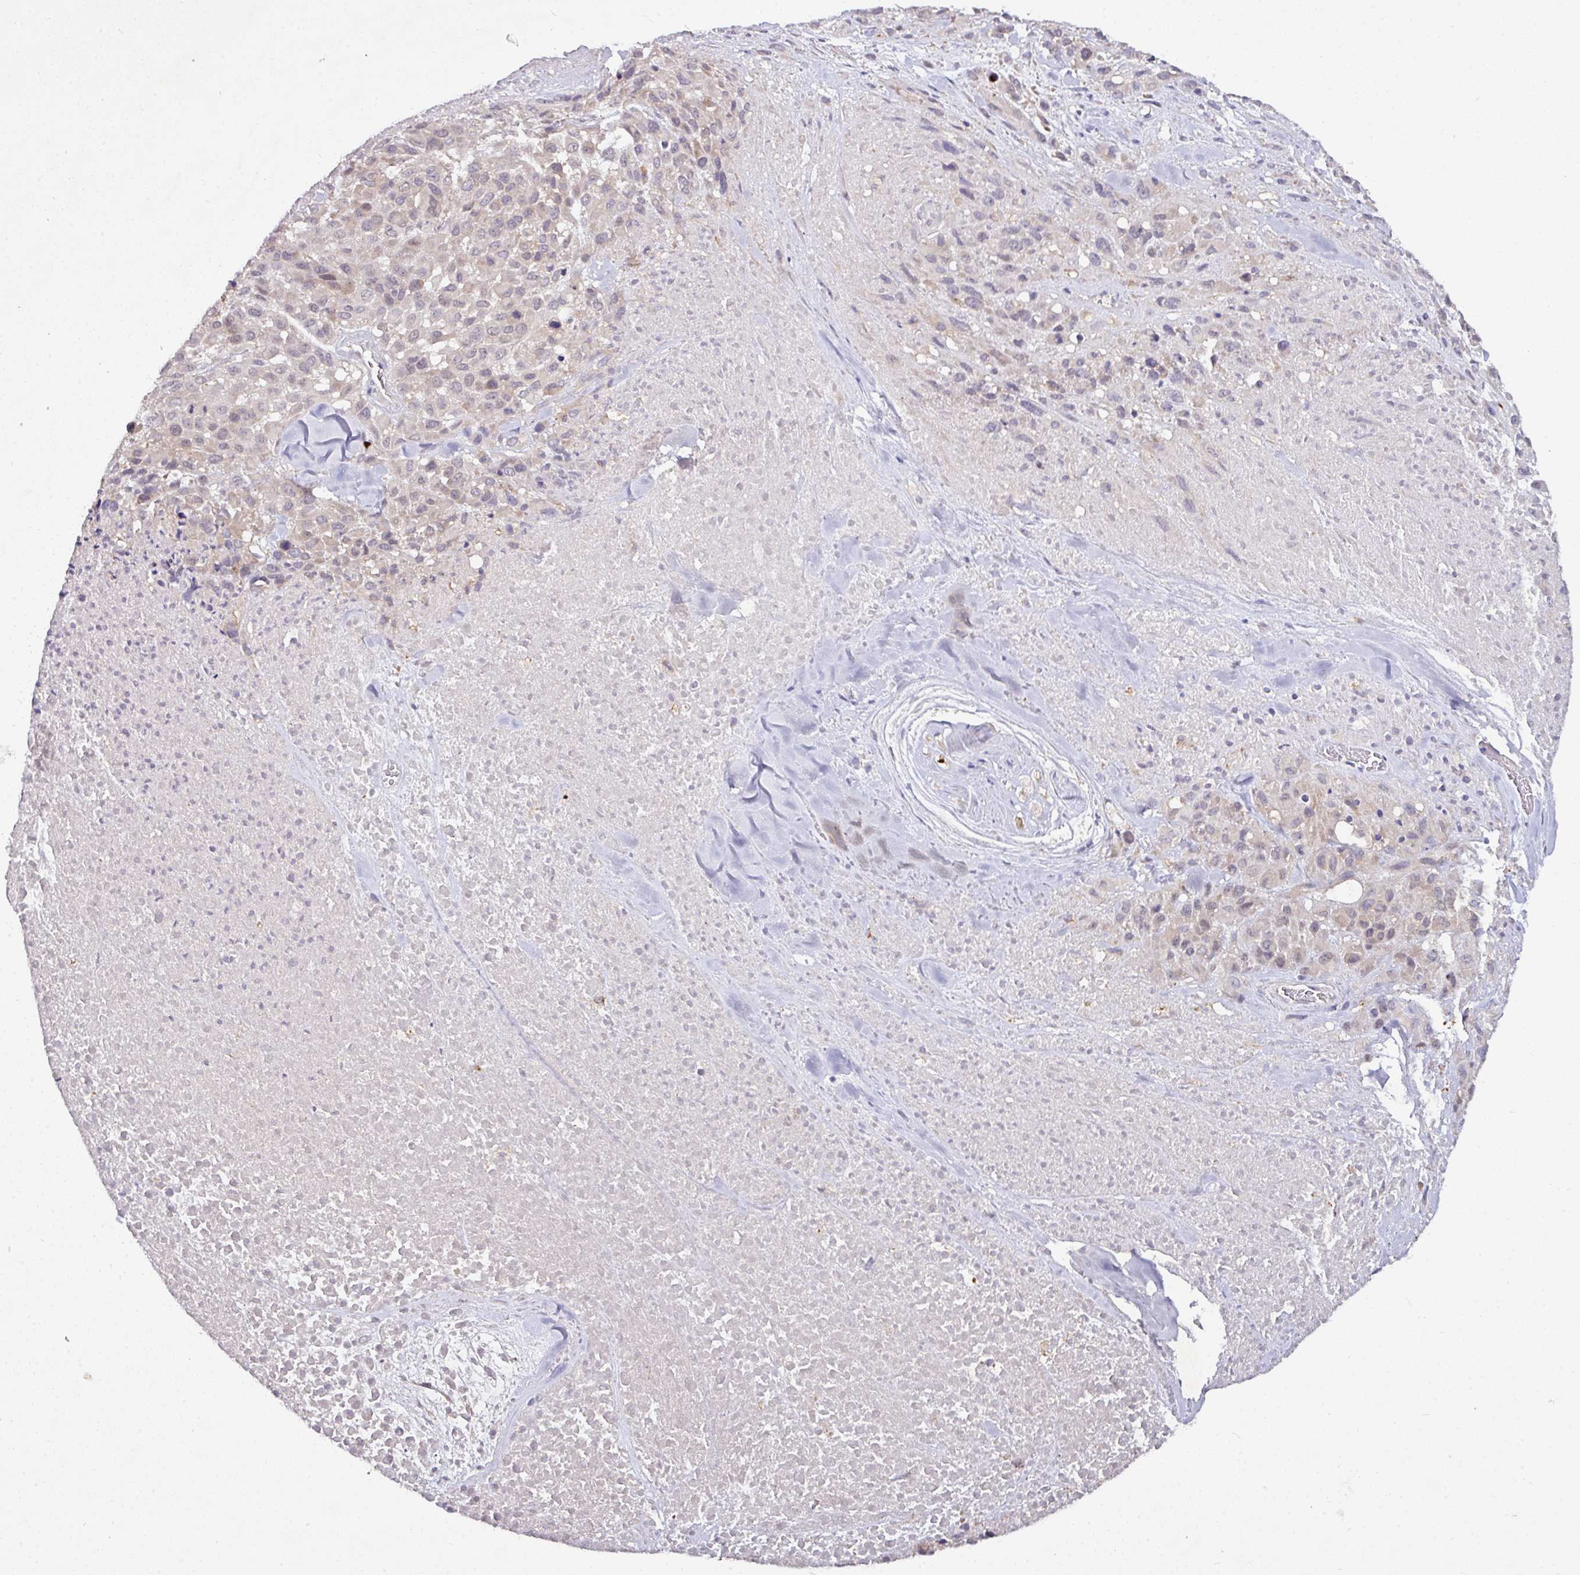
{"staining": {"intensity": "negative", "quantity": "none", "location": "none"}, "tissue": "melanoma", "cell_type": "Tumor cells", "image_type": "cancer", "snomed": [{"axis": "morphology", "description": "Malignant melanoma, Metastatic site"}, {"axis": "topography", "description": "Skin"}], "caption": "A histopathology image of human melanoma is negative for staining in tumor cells.", "gene": "AEBP2", "patient": {"sex": "female", "age": 81}}